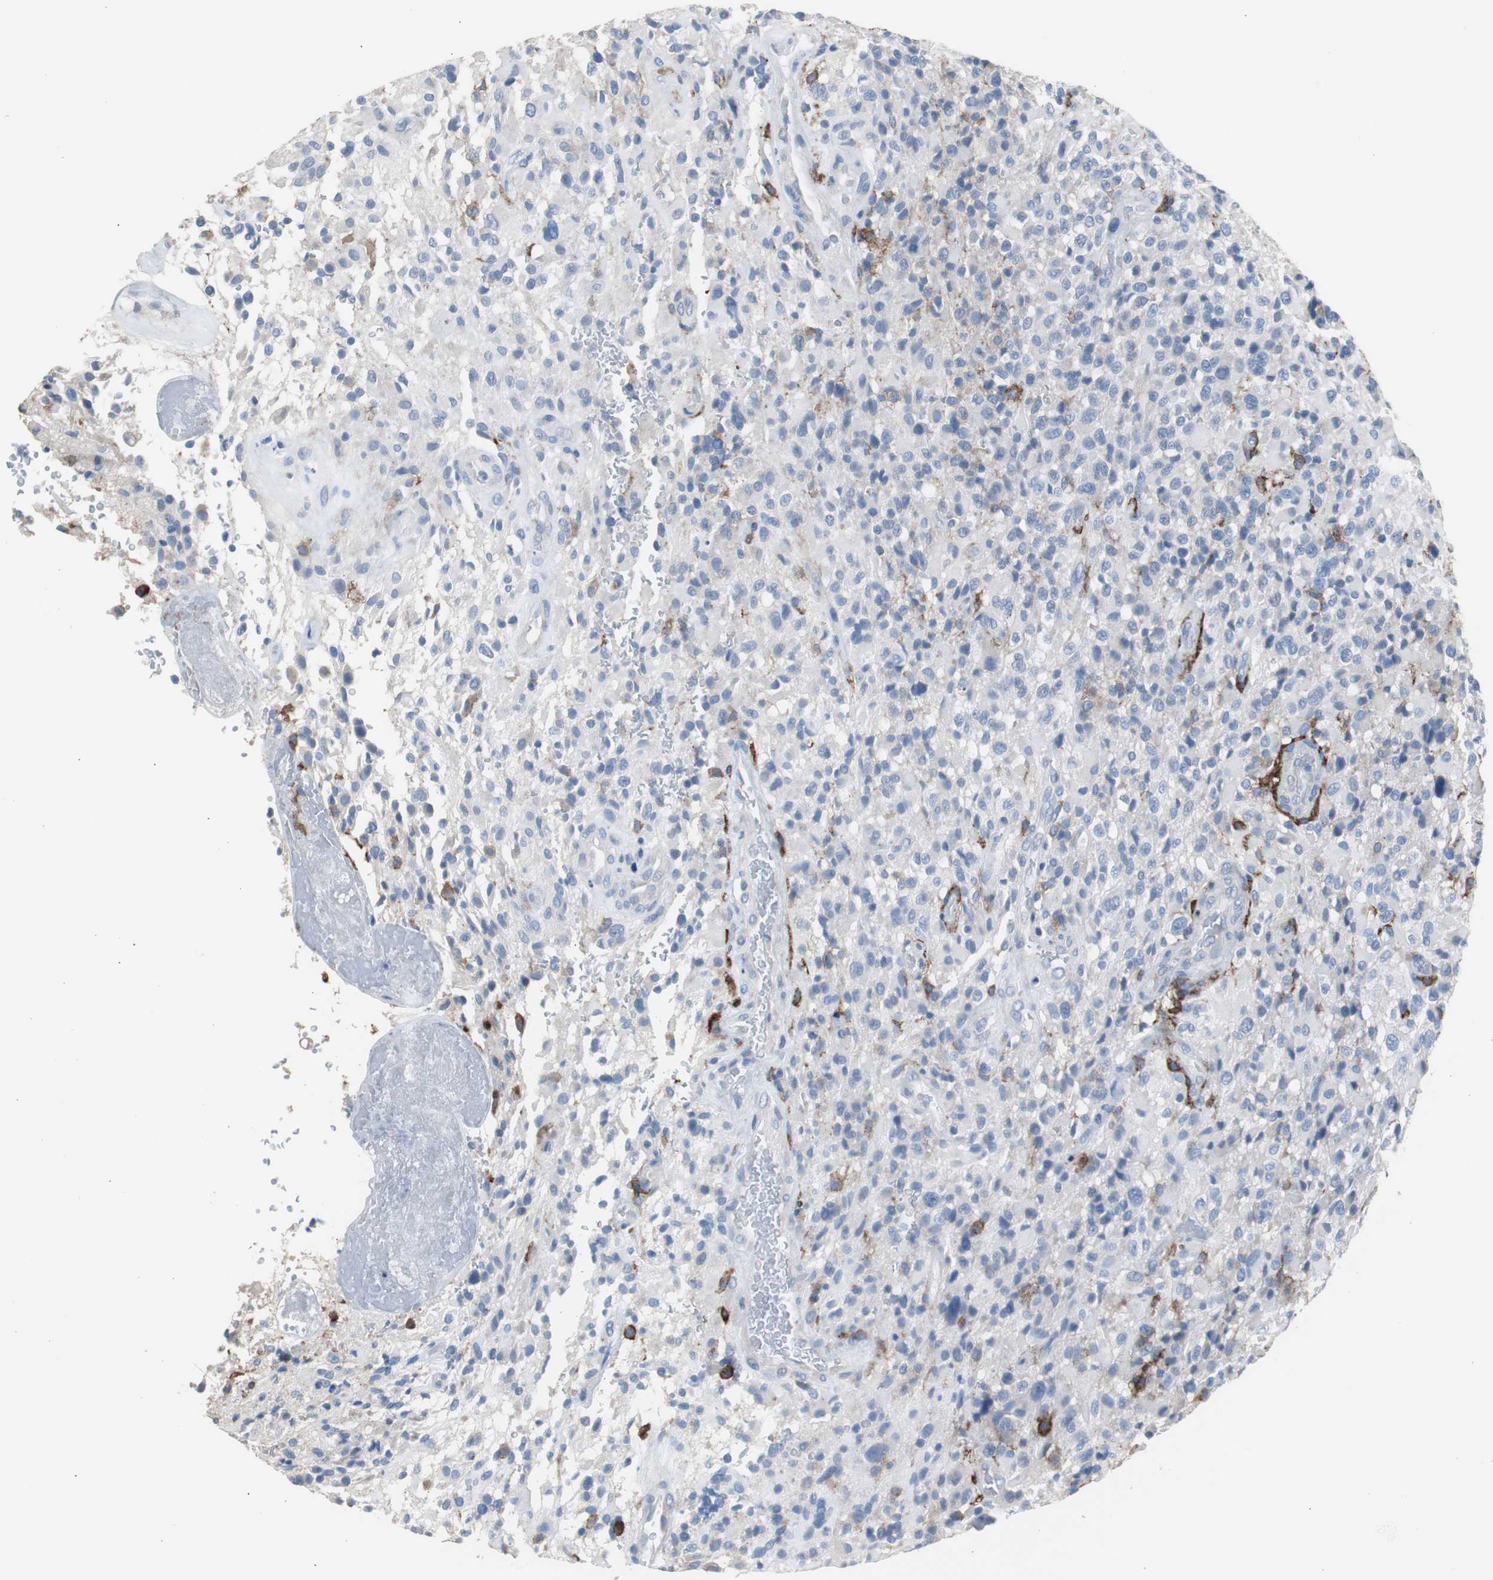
{"staining": {"intensity": "negative", "quantity": "none", "location": "none"}, "tissue": "glioma", "cell_type": "Tumor cells", "image_type": "cancer", "snomed": [{"axis": "morphology", "description": "Glioma, malignant, High grade"}, {"axis": "topography", "description": "Brain"}], "caption": "Histopathology image shows no protein expression in tumor cells of malignant glioma (high-grade) tissue.", "gene": "FCGR2B", "patient": {"sex": "male", "age": 71}}